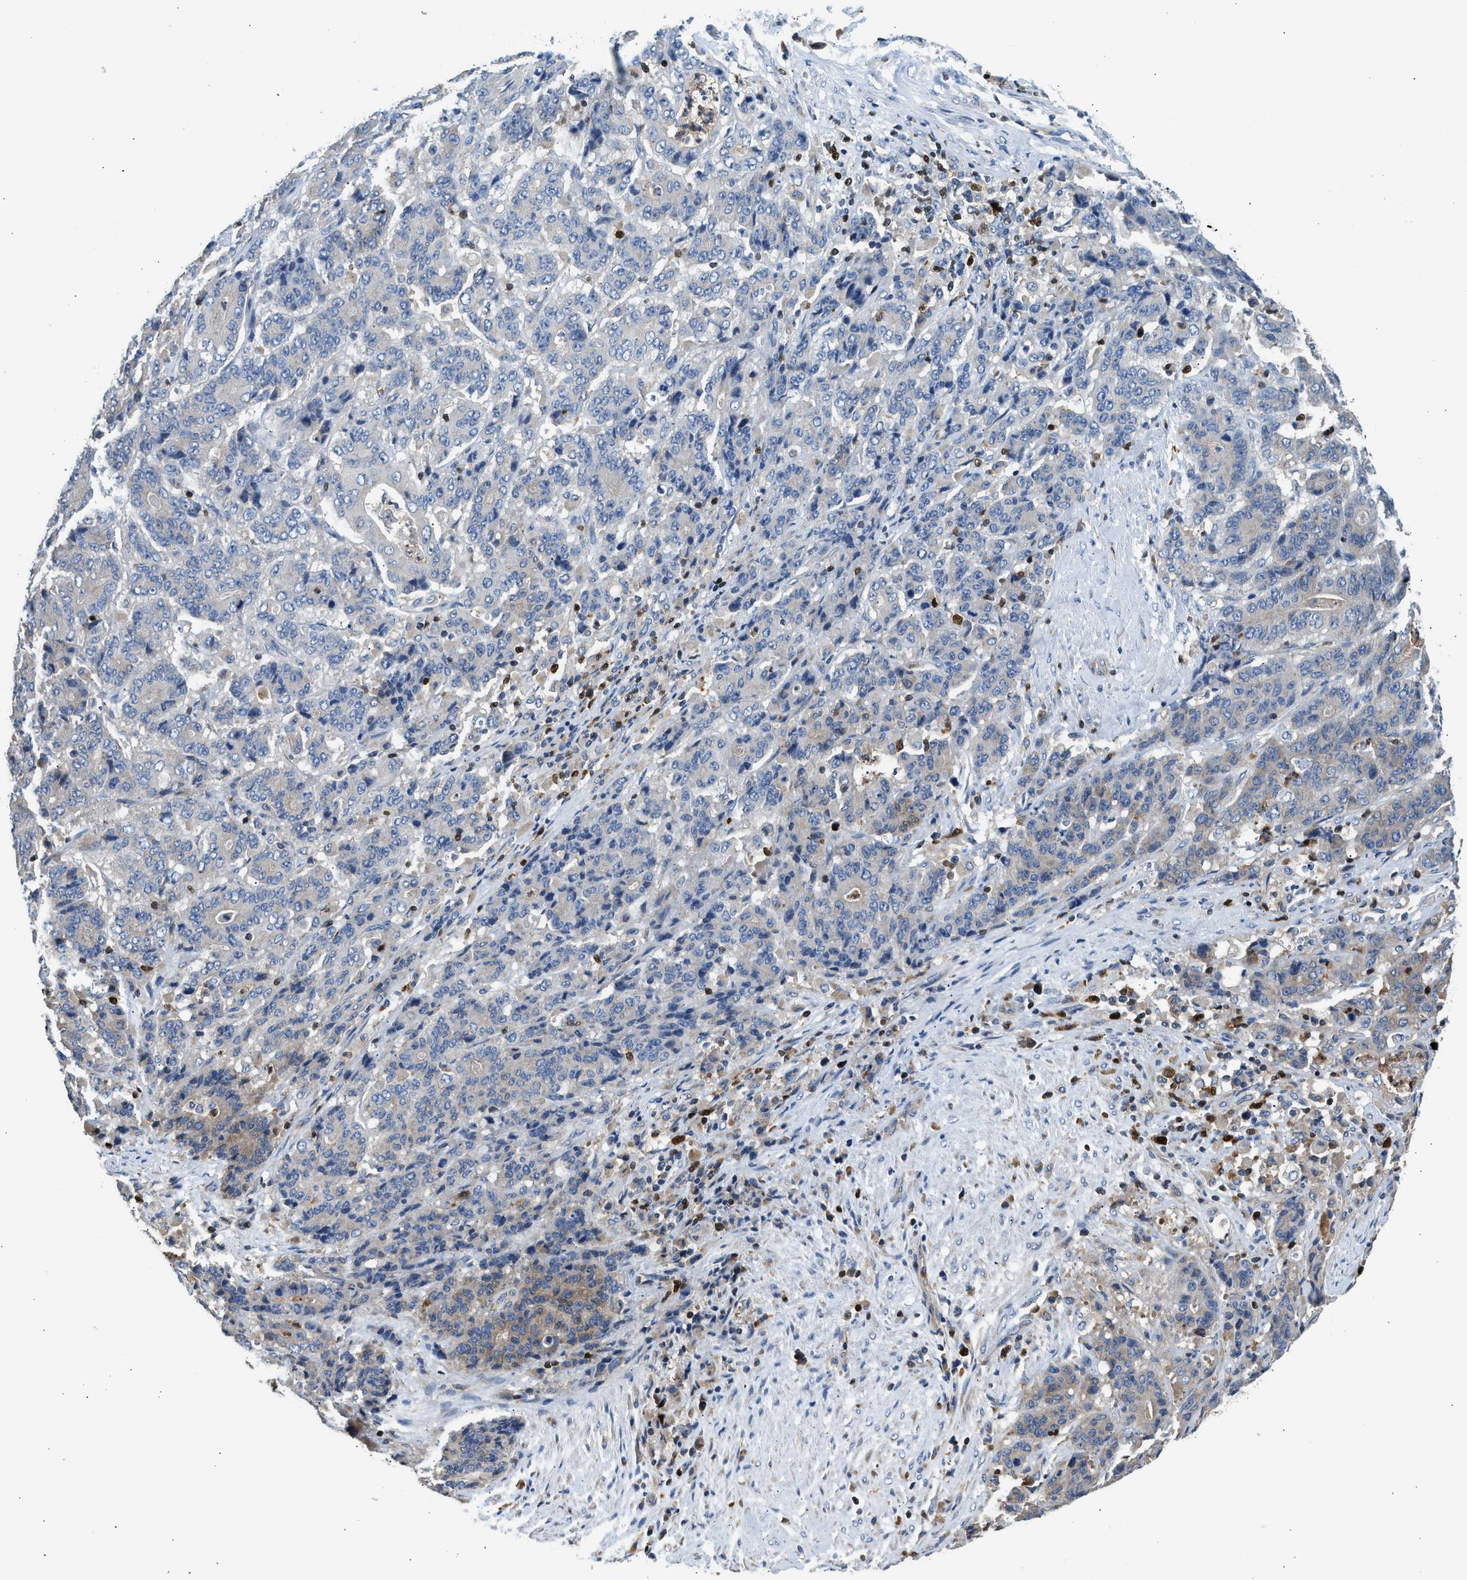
{"staining": {"intensity": "weak", "quantity": "<25%", "location": "cytoplasmic/membranous"}, "tissue": "stomach cancer", "cell_type": "Tumor cells", "image_type": "cancer", "snomed": [{"axis": "morphology", "description": "Adenocarcinoma, NOS"}, {"axis": "topography", "description": "Stomach"}], "caption": "There is no significant positivity in tumor cells of stomach adenocarcinoma.", "gene": "TOX", "patient": {"sex": "female", "age": 73}}